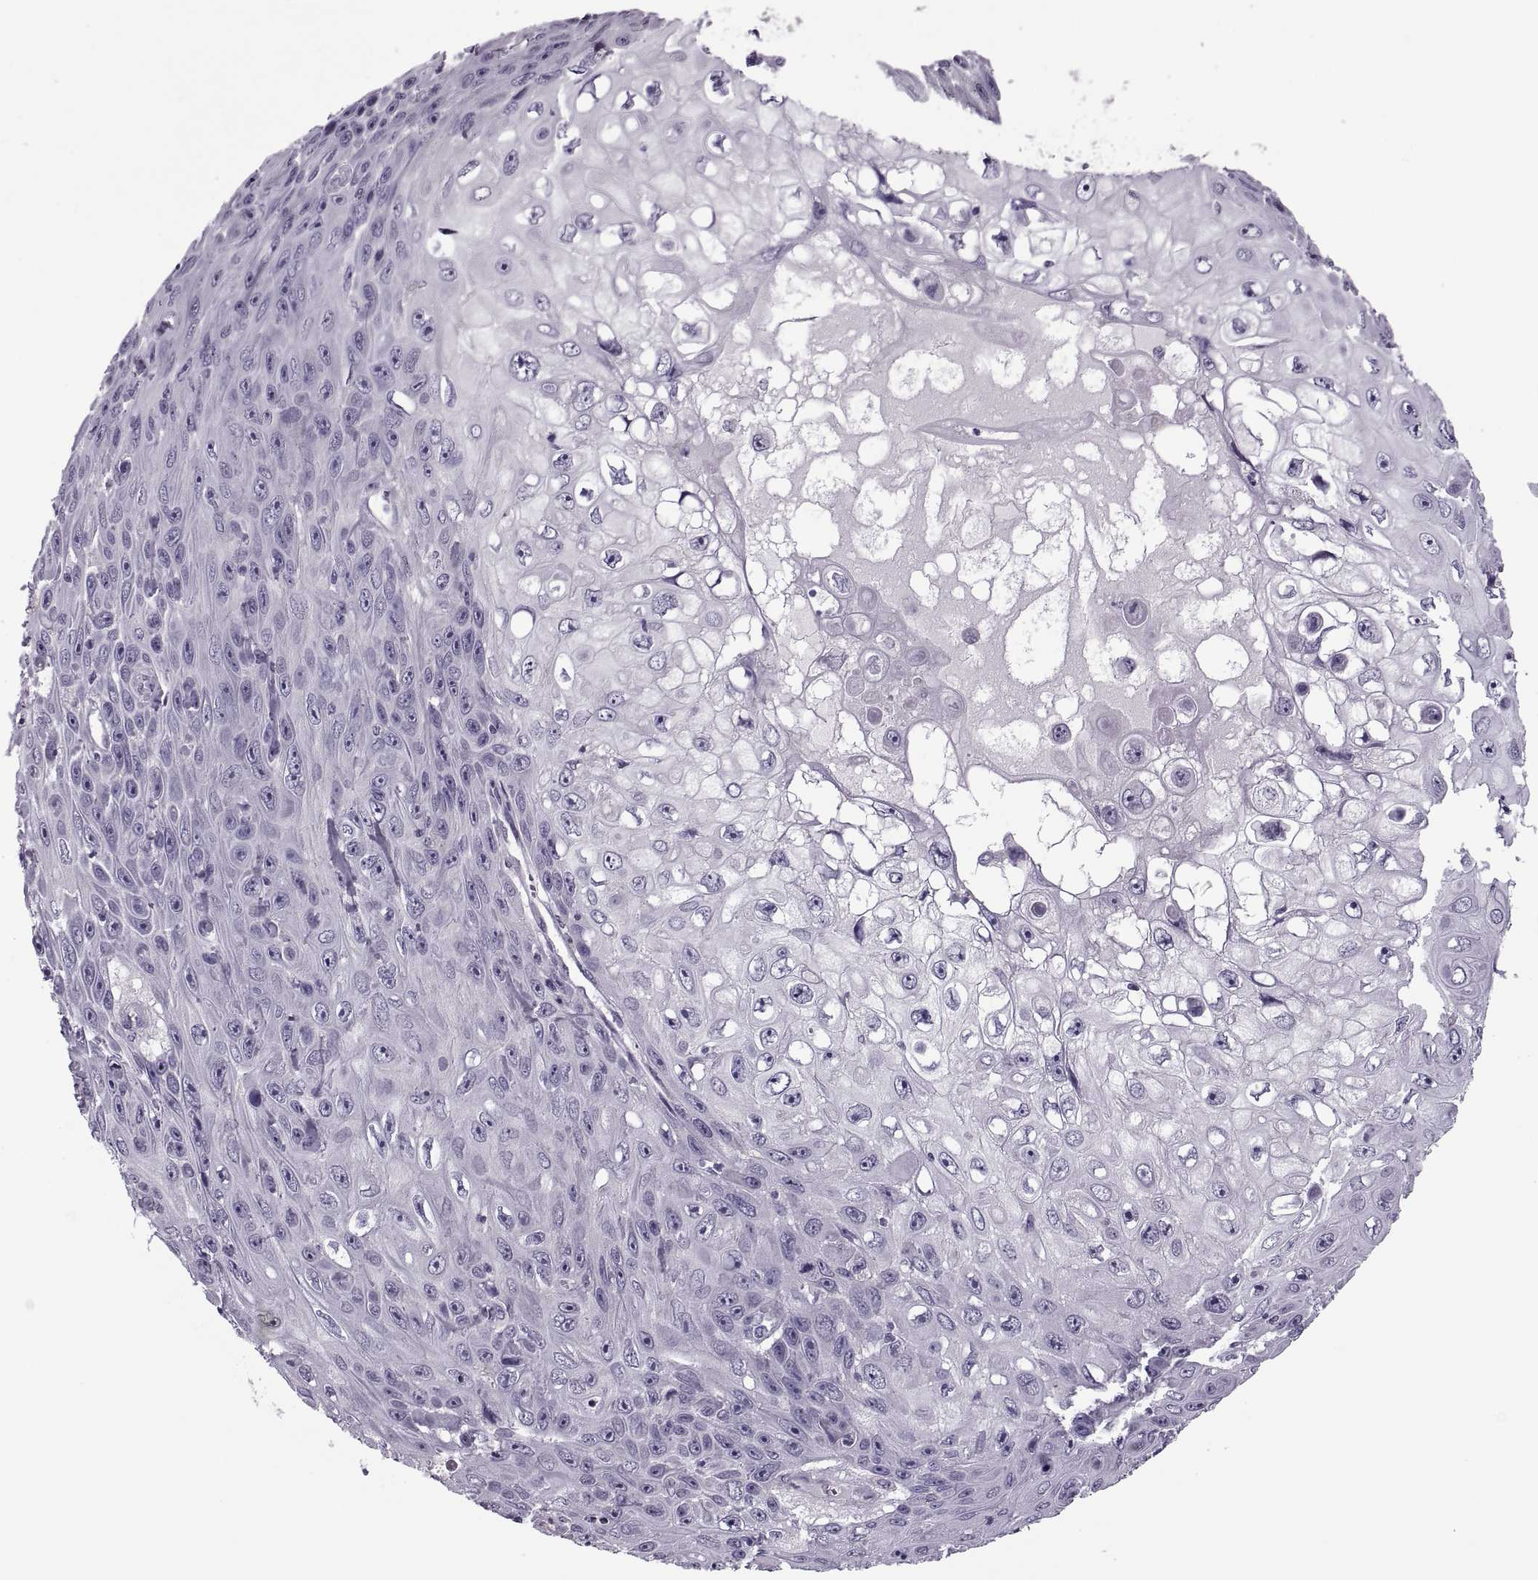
{"staining": {"intensity": "negative", "quantity": "none", "location": "none"}, "tissue": "skin cancer", "cell_type": "Tumor cells", "image_type": "cancer", "snomed": [{"axis": "morphology", "description": "Squamous cell carcinoma, NOS"}, {"axis": "topography", "description": "Skin"}], "caption": "There is no significant staining in tumor cells of skin squamous cell carcinoma.", "gene": "PRSS54", "patient": {"sex": "male", "age": 82}}